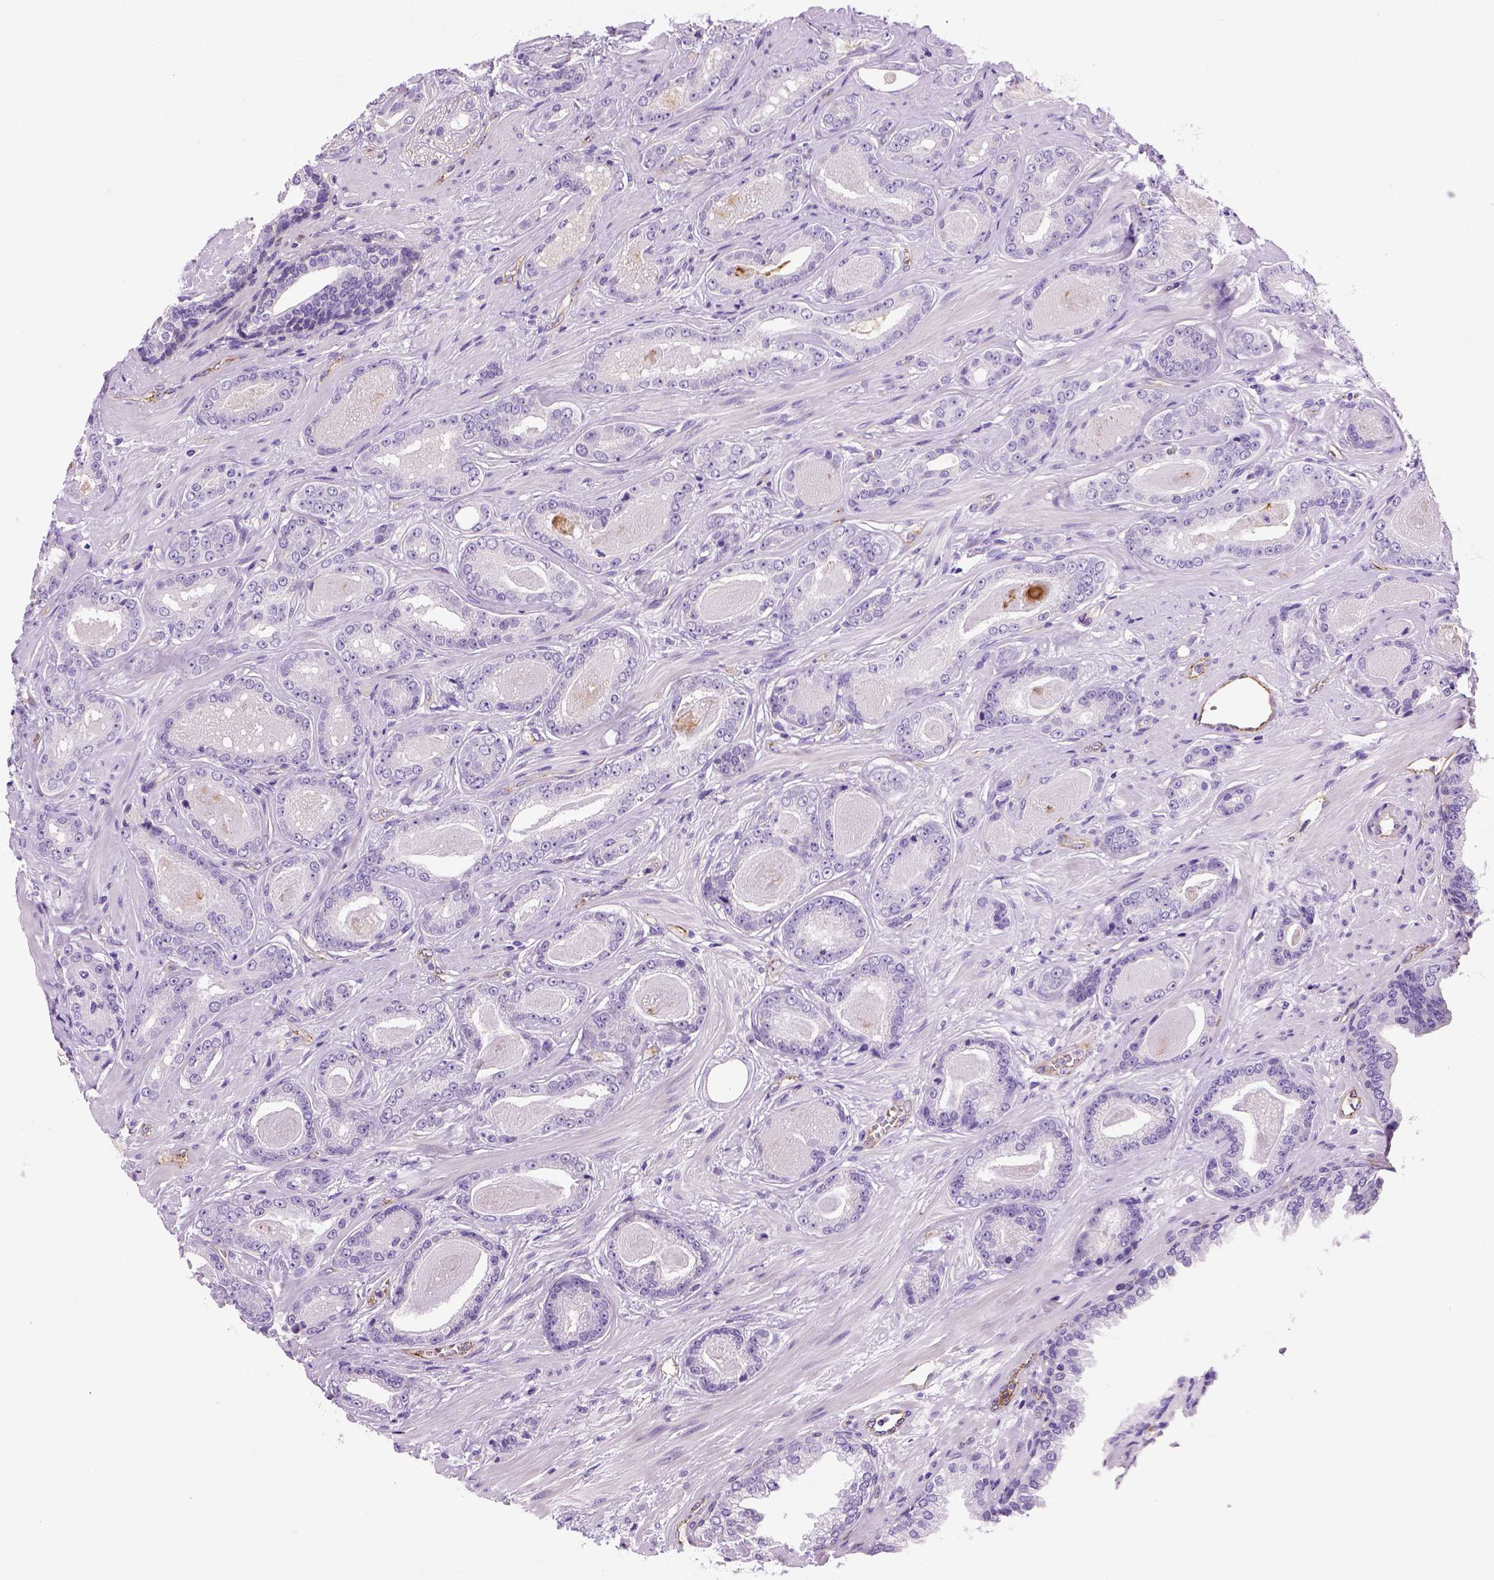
{"staining": {"intensity": "negative", "quantity": "none", "location": "none"}, "tissue": "prostate cancer", "cell_type": "Tumor cells", "image_type": "cancer", "snomed": [{"axis": "morphology", "description": "Adenocarcinoma, Low grade"}, {"axis": "topography", "description": "Prostate"}], "caption": "Immunohistochemistry micrograph of prostate cancer stained for a protein (brown), which demonstrates no expression in tumor cells.", "gene": "VWF", "patient": {"sex": "male", "age": 61}}